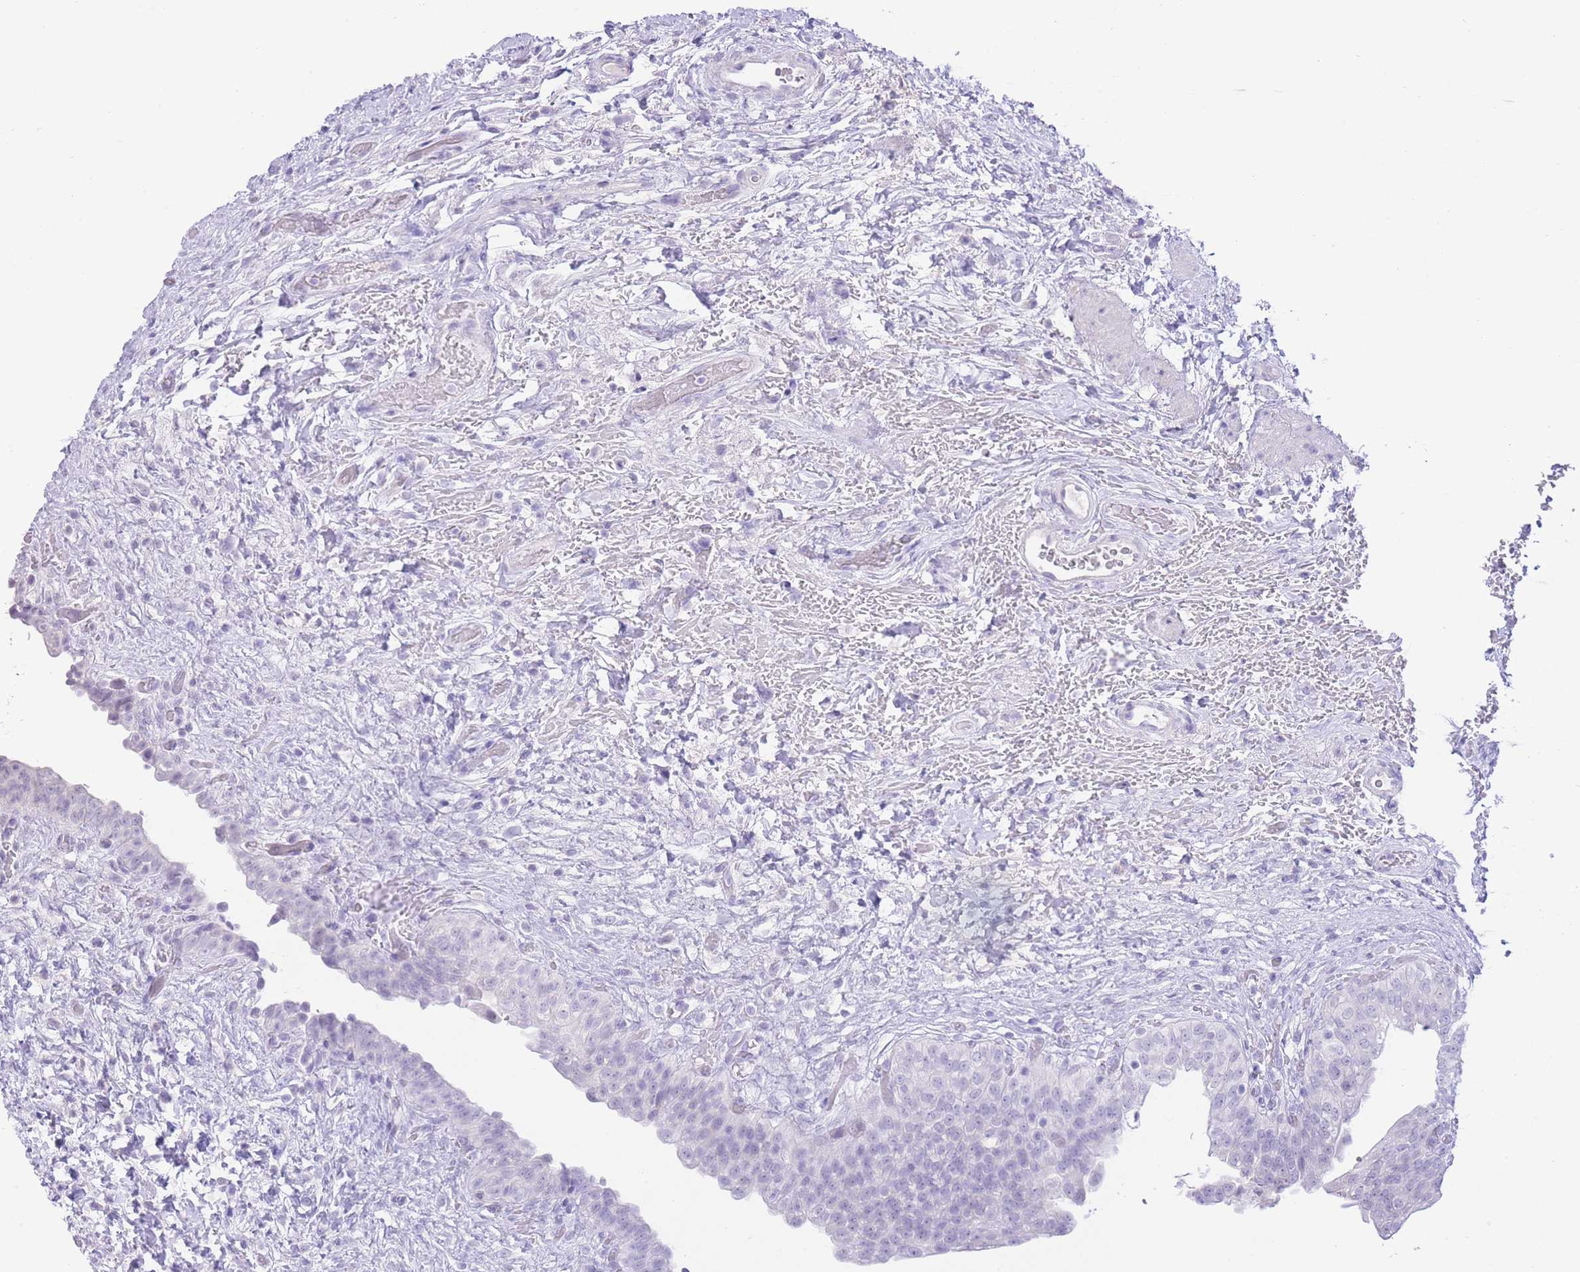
{"staining": {"intensity": "negative", "quantity": "none", "location": "none"}, "tissue": "urinary bladder", "cell_type": "Urothelial cells", "image_type": "normal", "snomed": [{"axis": "morphology", "description": "Normal tissue, NOS"}, {"axis": "topography", "description": "Urinary bladder"}], "caption": "An IHC photomicrograph of unremarkable urinary bladder is shown. There is no staining in urothelial cells of urinary bladder. (Stains: DAB immunohistochemistry (IHC) with hematoxylin counter stain, Microscopy: brightfield microscopy at high magnification).", "gene": "ZNF212", "patient": {"sex": "male", "age": 69}}